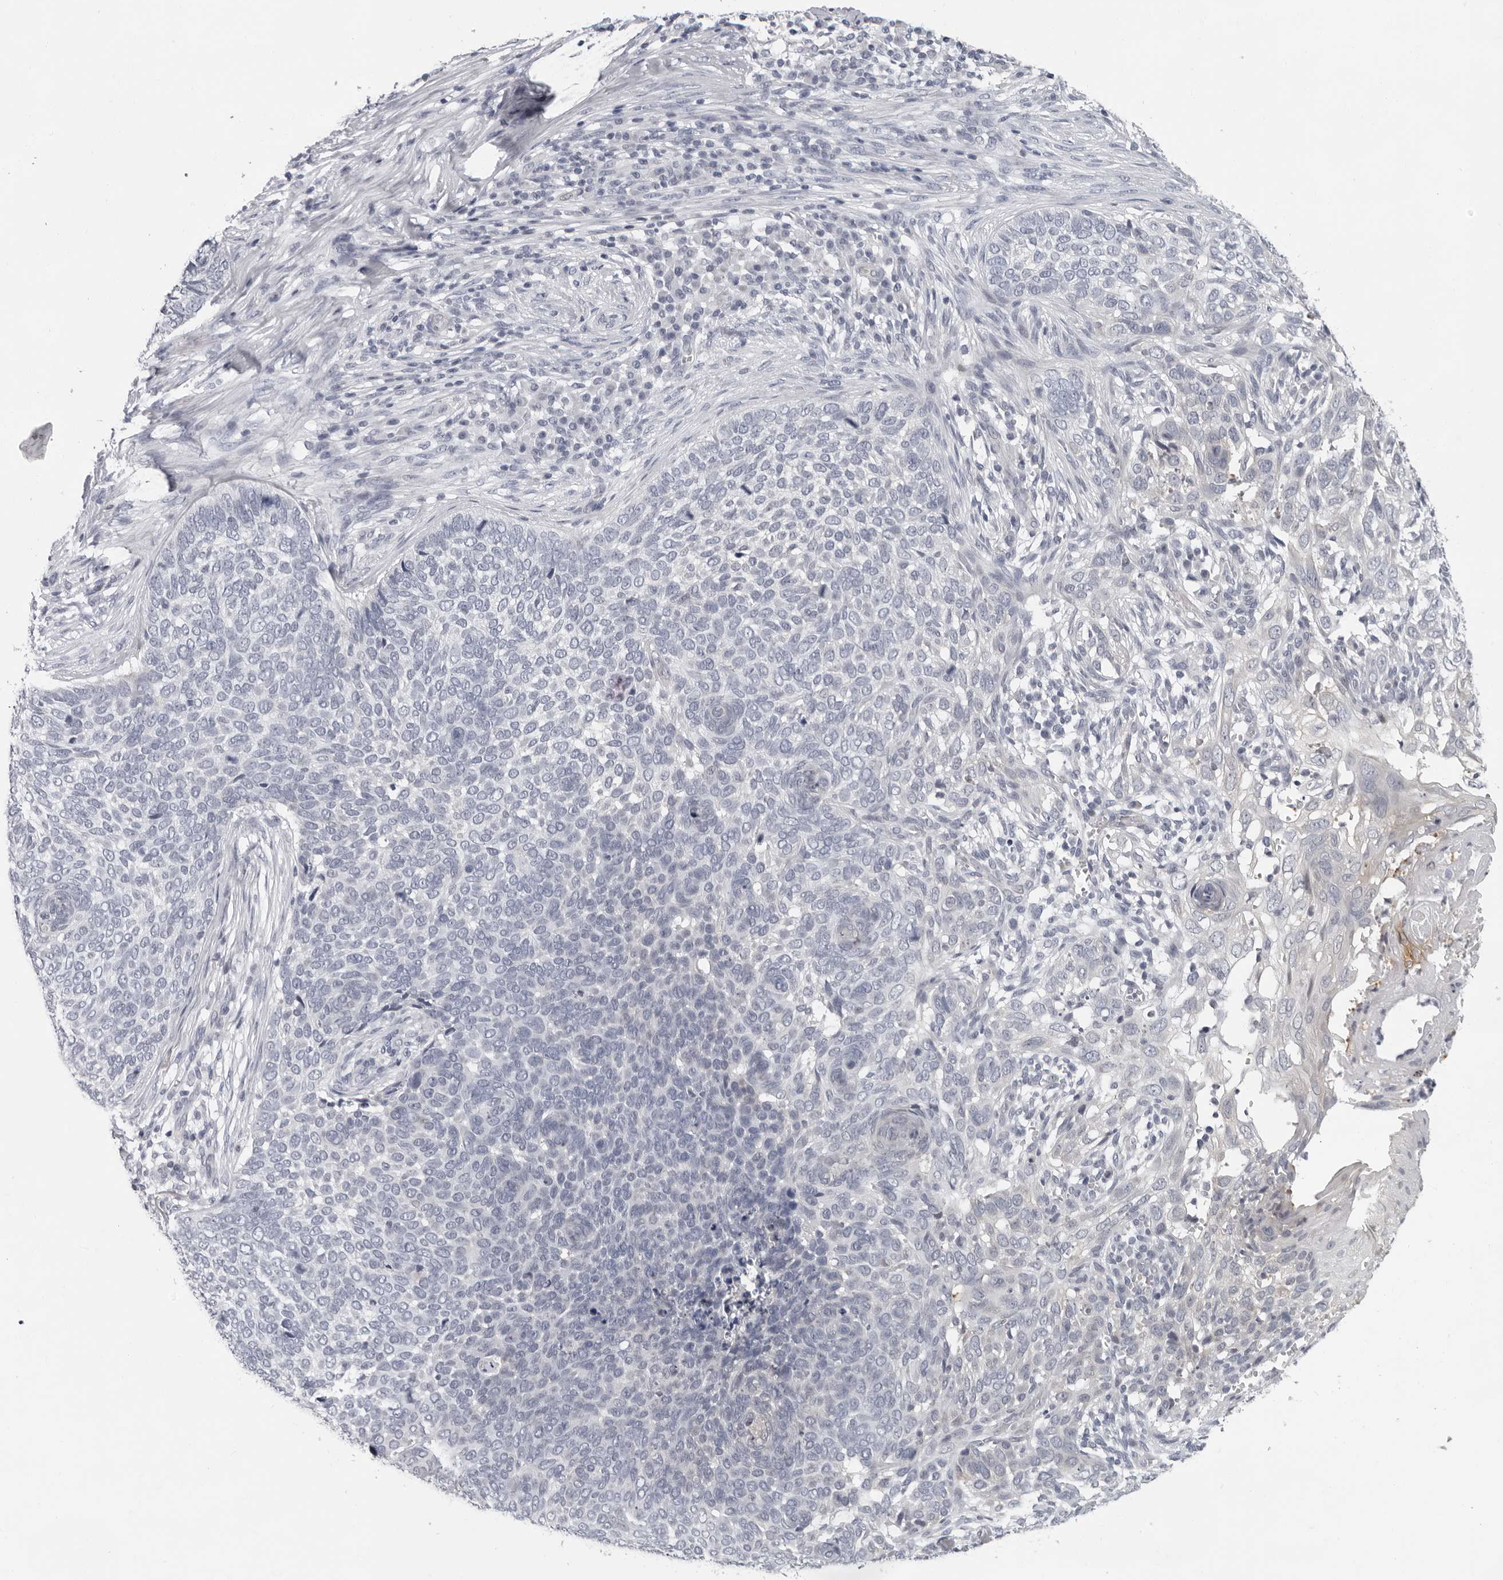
{"staining": {"intensity": "negative", "quantity": "none", "location": "none"}, "tissue": "skin cancer", "cell_type": "Tumor cells", "image_type": "cancer", "snomed": [{"axis": "morphology", "description": "Basal cell carcinoma"}, {"axis": "topography", "description": "Skin"}], "caption": "Skin cancer was stained to show a protein in brown. There is no significant positivity in tumor cells. (DAB immunohistochemistry with hematoxylin counter stain).", "gene": "CCDC28B", "patient": {"sex": "female", "age": 64}}